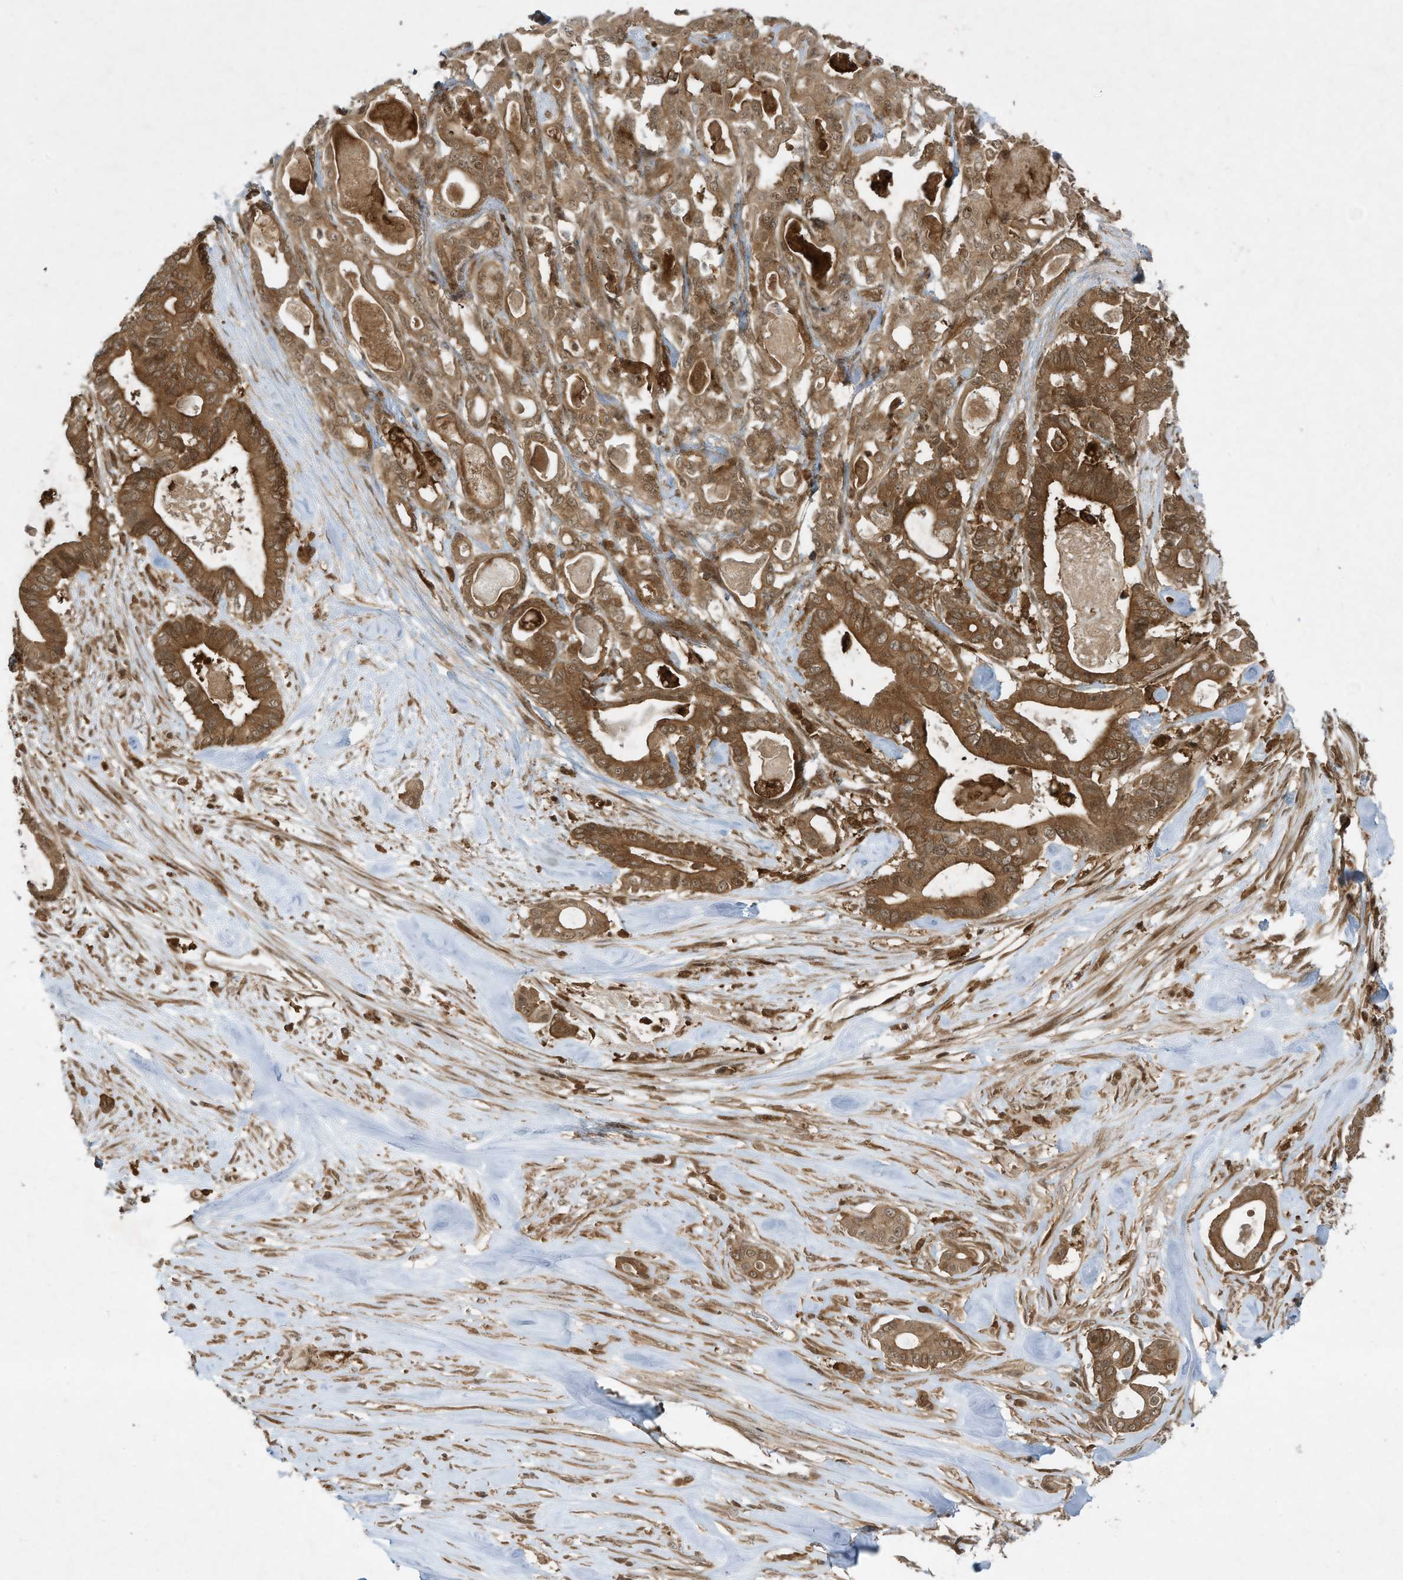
{"staining": {"intensity": "strong", "quantity": ">75%", "location": "cytoplasmic/membranous"}, "tissue": "pancreatic cancer", "cell_type": "Tumor cells", "image_type": "cancer", "snomed": [{"axis": "morphology", "description": "Adenocarcinoma, NOS"}, {"axis": "topography", "description": "Pancreas"}], "caption": "Protein expression analysis of pancreatic cancer (adenocarcinoma) displays strong cytoplasmic/membranous expression in approximately >75% of tumor cells.", "gene": "CERT1", "patient": {"sex": "male", "age": 63}}